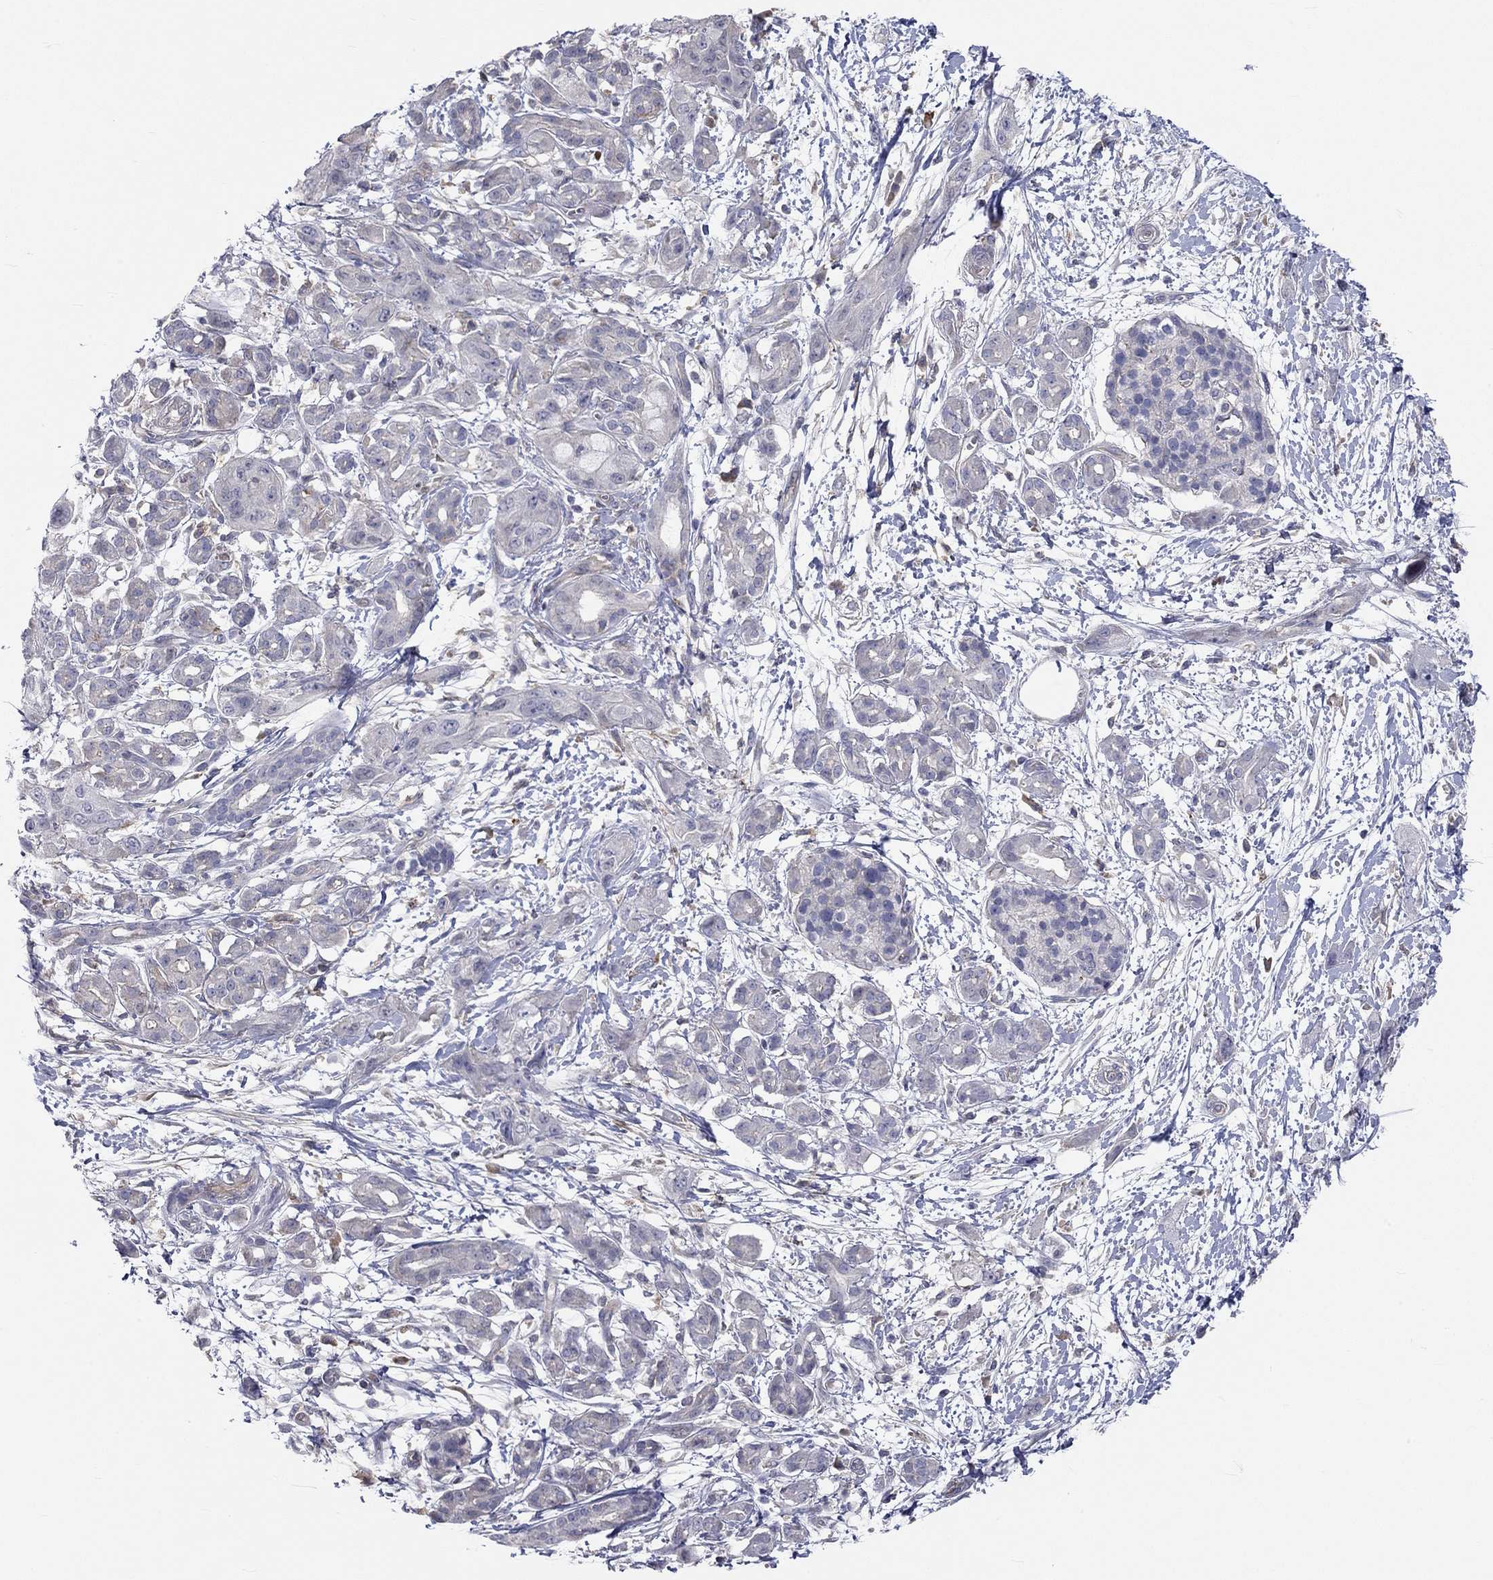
{"staining": {"intensity": "negative", "quantity": "none", "location": "none"}, "tissue": "pancreatic cancer", "cell_type": "Tumor cells", "image_type": "cancer", "snomed": [{"axis": "morphology", "description": "Adenocarcinoma, NOS"}, {"axis": "topography", "description": "Pancreas"}], "caption": "DAB immunohistochemical staining of pancreatic cancer exhibits no significant staining in tumor cells.", "gene": "PCDHGA10", "patient": {"sex": "male", "age": 72}}